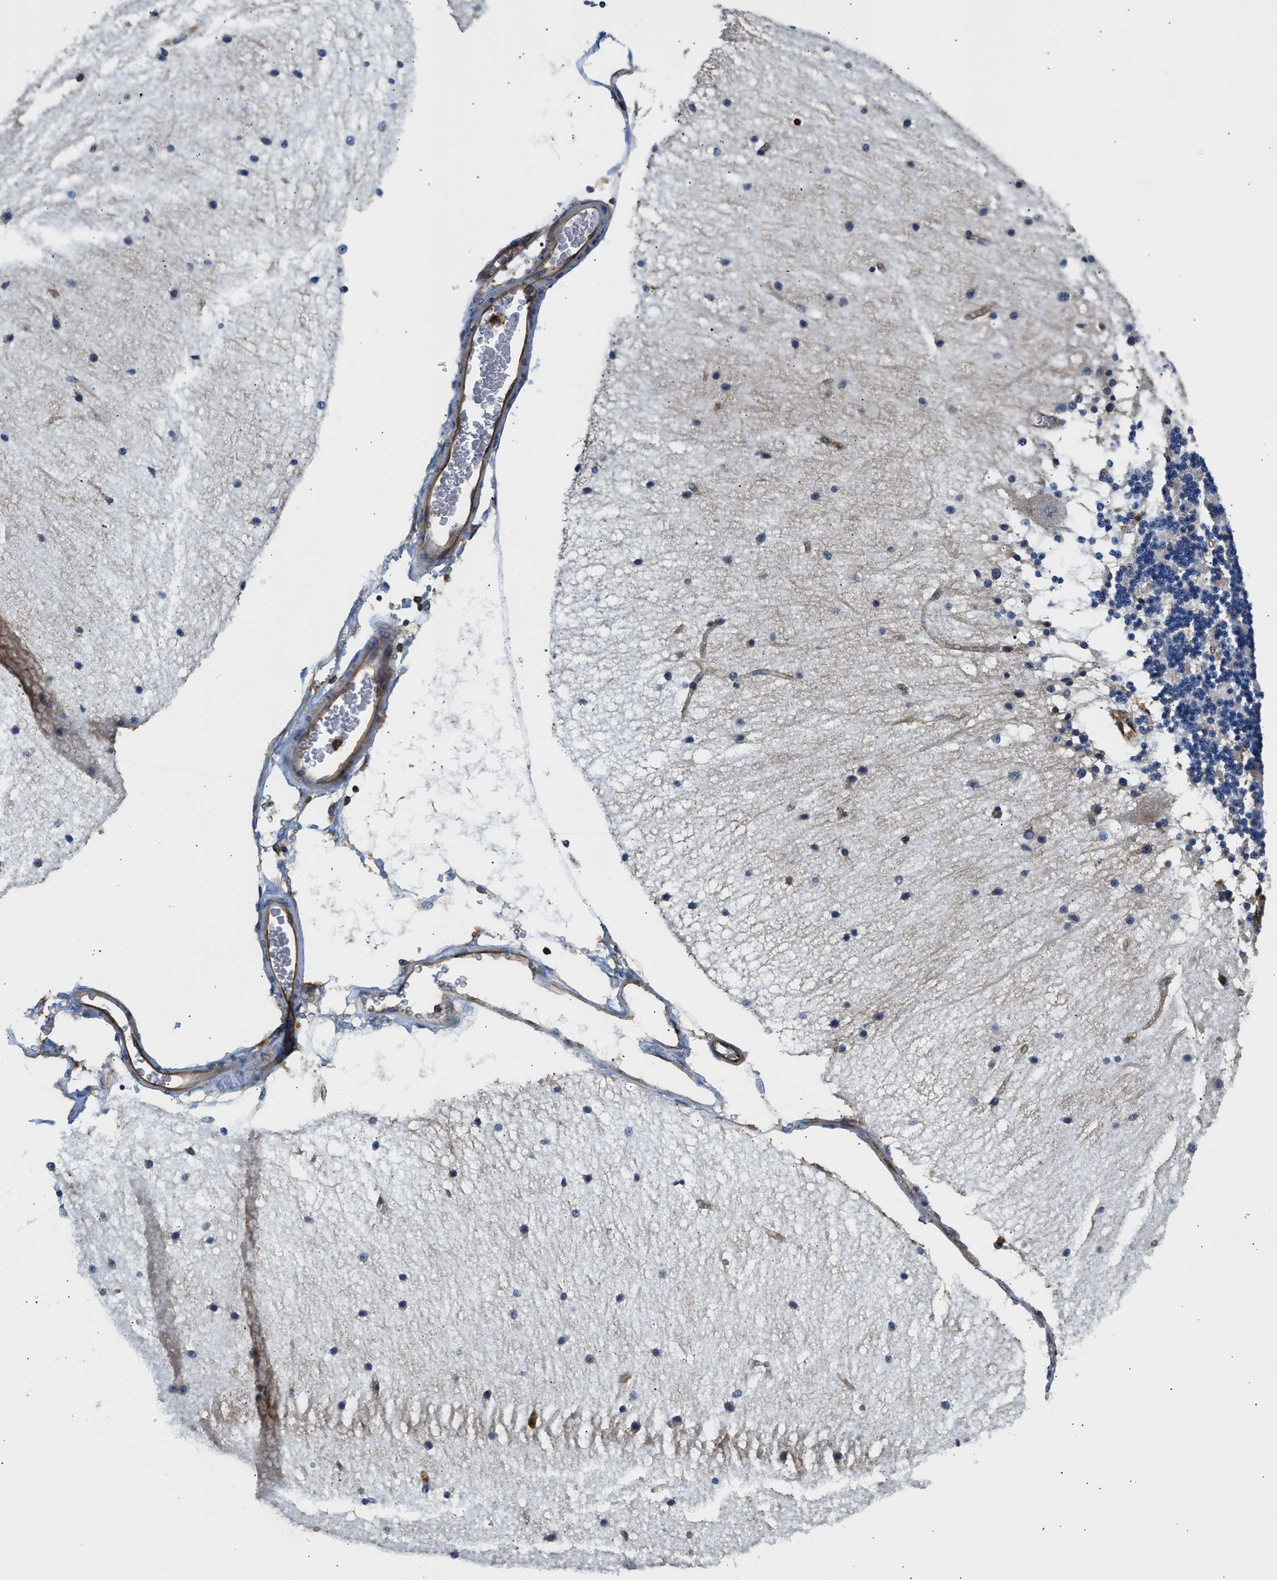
{"staining": {"intensity": "negative", "quantity": "none", "location": "none"}, "tissue": "cerebellum", "cell_type": "Cells in granular layer", "image_type": "normal", "snomed": [{"axis": "morphology", "description": "Normal tissue, NOS"}, {"axis": "topography", "description": "Cerebellum"}], "caption": "High power microscopy histopathology image of an immunohistochemistry (IHC) photomicrograph of normal cerebellum, revealing no significant staining in cells in granular layer. (DAB immunohistochemistry (IHC) visualized using brightfield microscopy, high magnification).", "gene": "SAMD9L", "patient": {"sex": "female", "age": 54}}